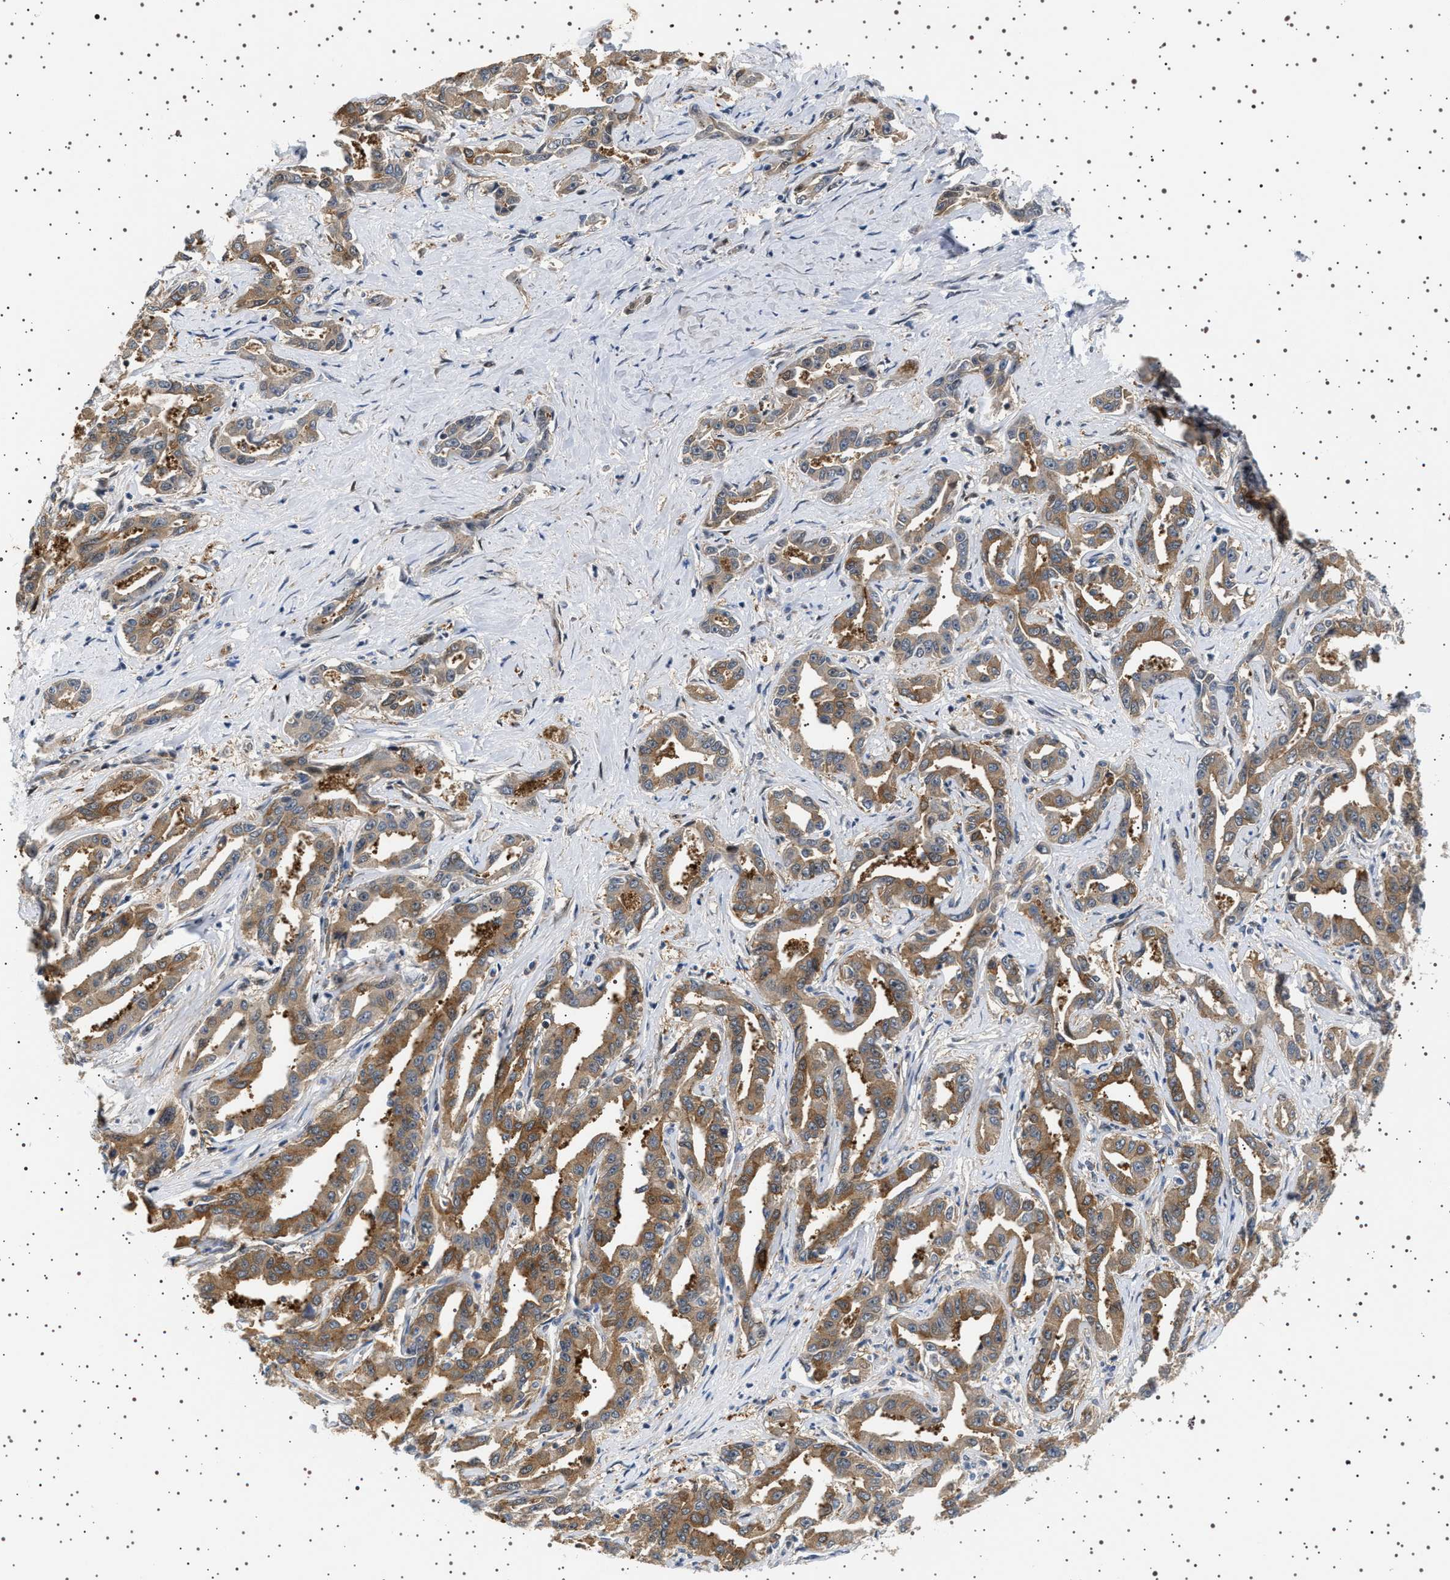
{"staining": {"intensity": "moderate", "quantity": ">75%", "location": "cytoplasmic/membranous"}, "tissue": "liver cancer", "cell_type": "Tumor cells", "image_type": "cancer", "snomed": [{"axis": "morphology", "description": "Cholangiocarcinoma"}, {"axis": "topography", "description": "Liver"}], "caption": "Tumor cells demonstrate moderate cytoplasmic/membranous staining in approximately >75% of cells in liver cancer (cholangiocarcinoma).", "gene": "BAG3", "patient": {"sex": "male", "age": 59}}